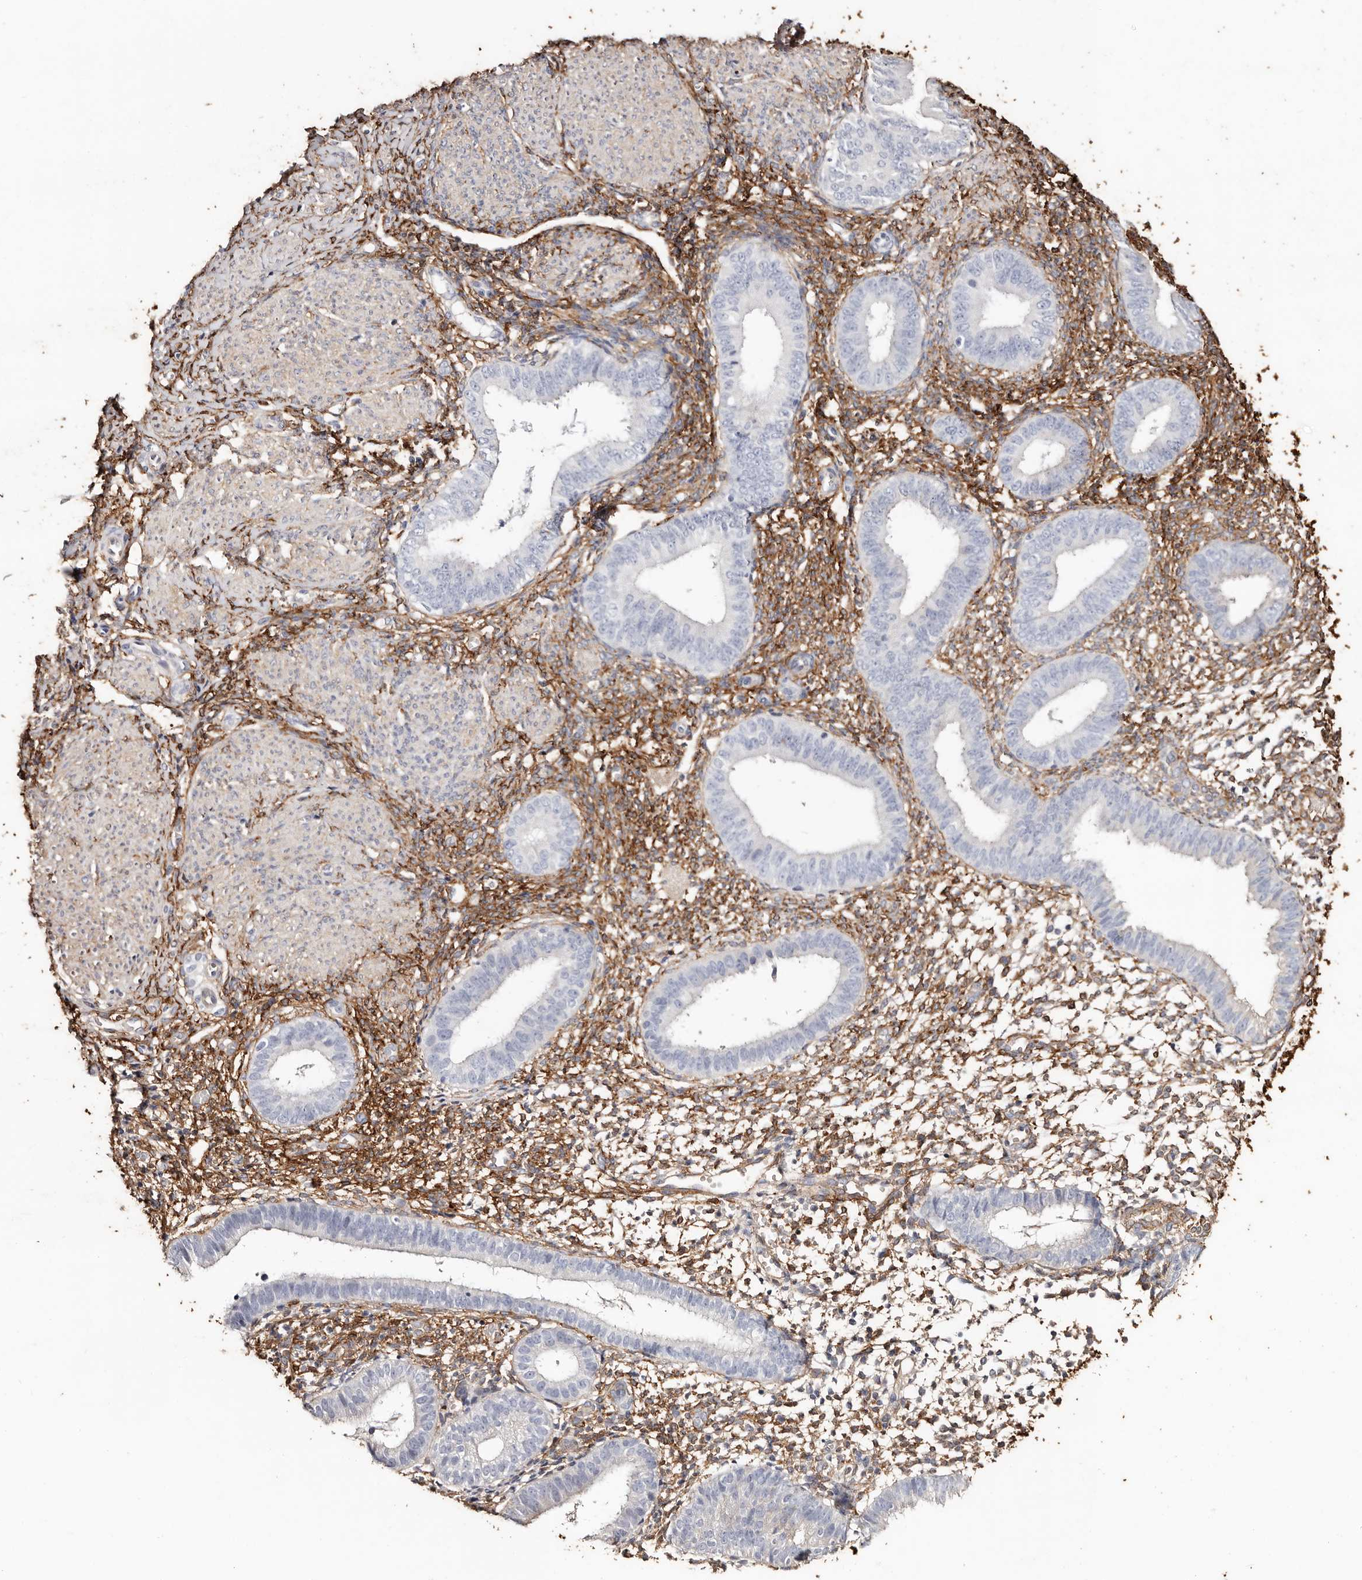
{"staining": {"intensity": "moderate", "quantity": "25%-75%", "location": "cytoplasmic/membranous"}, "tissue": "endometrium", "cell_type": "Cells in endometrial stroma", "image_type": "normal", "snomed": [{"axis": "morphology", "description": "Normal tissue, NOS"}, {"axis": "topography", "description": "Uterus"}, {"axis": "topography", "description": "Endometrium"}], "caption": "IHC photomicrograph of normal endometrium stained for a protein (brown), which shows medium levels of moderate cytoplasmic/membranous expression in about 25%-75% of cells in endometrial stroma.", "gene": "TGM2", "patient": {"sex": "female", "age": 48}}